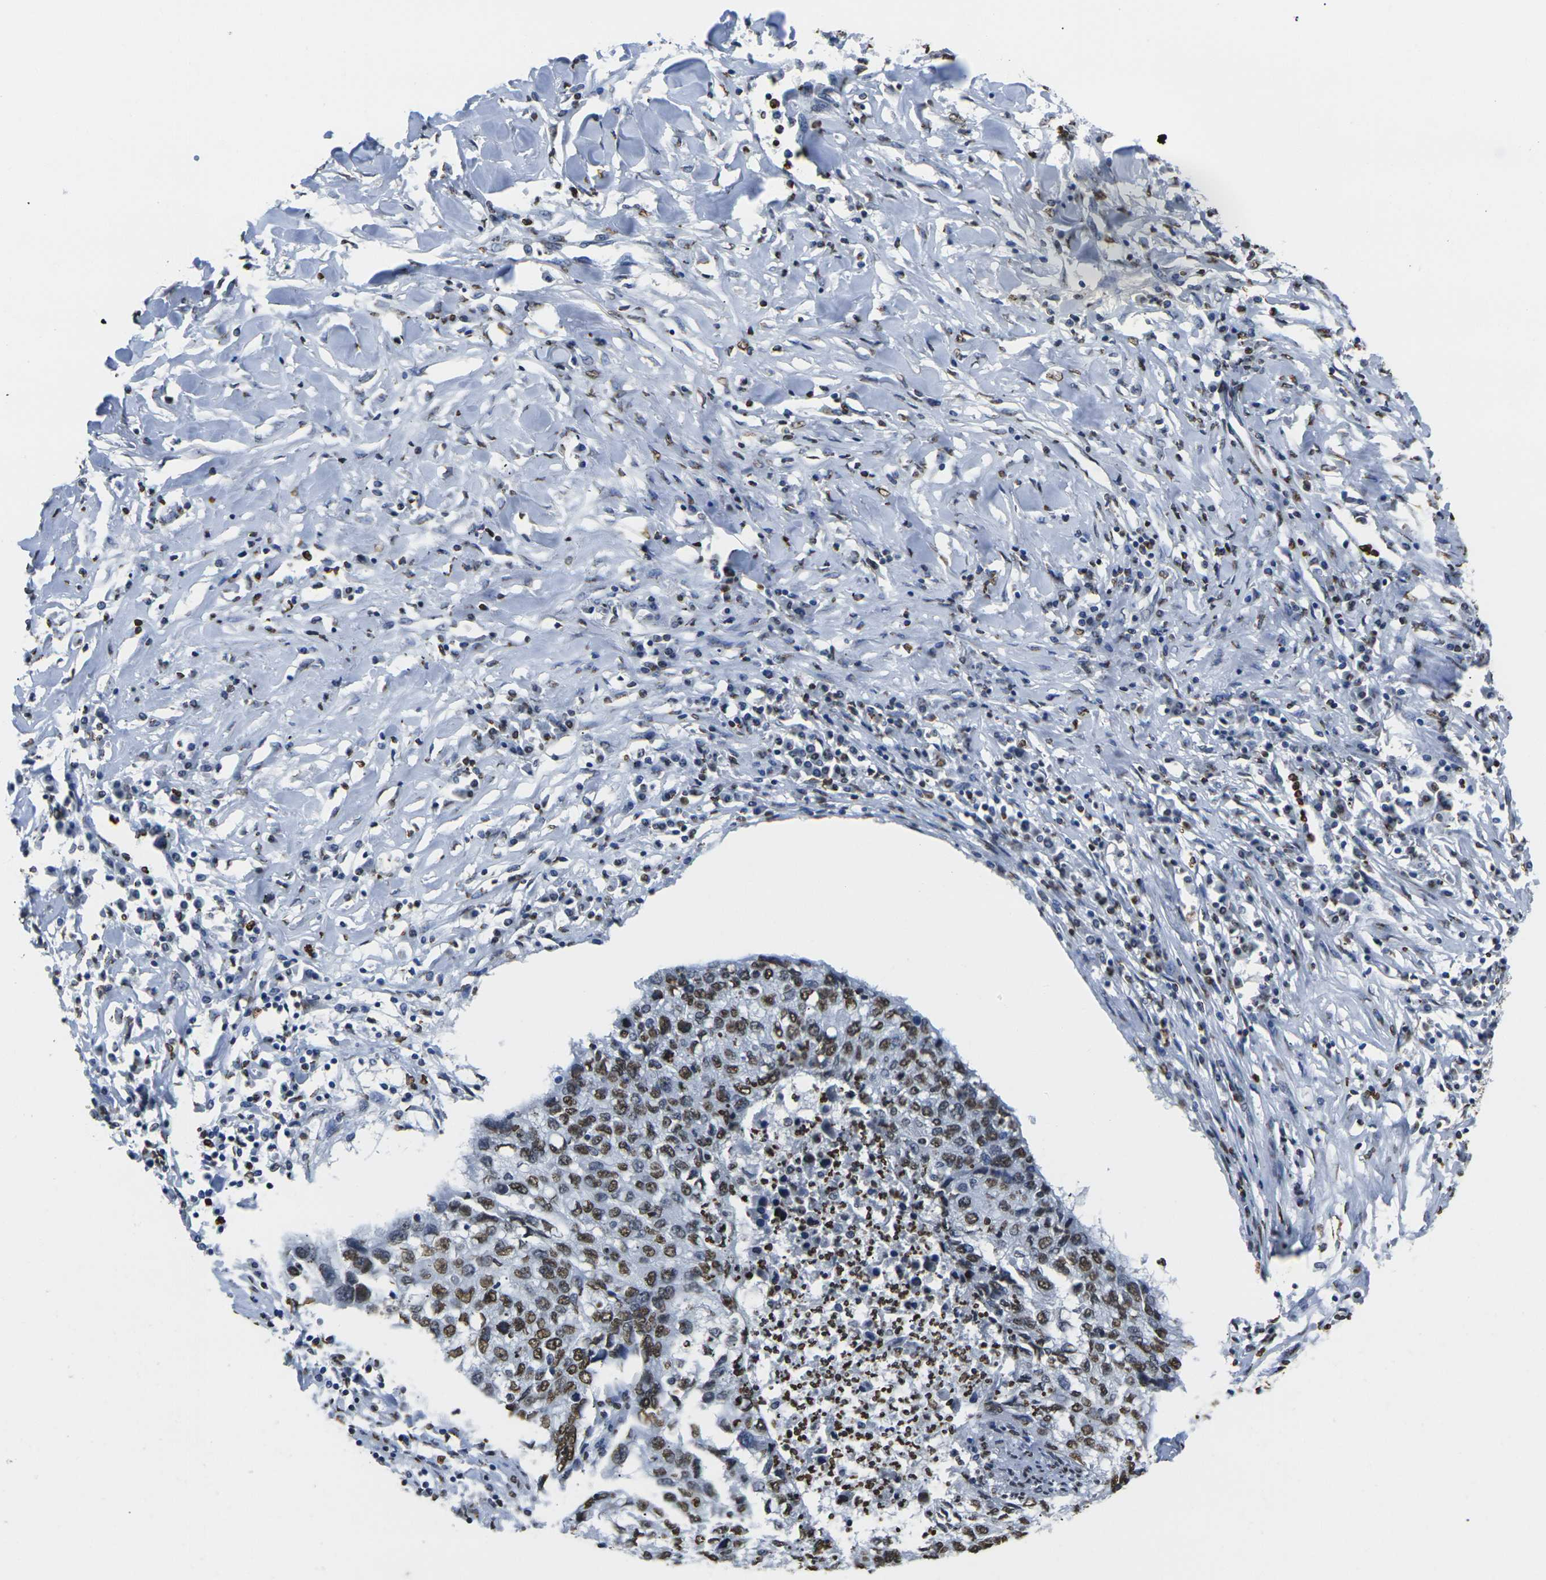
{"staining": {"intensity": "strong", "quantity": "25%-75%", "location": "nuclear"}, "tissue": "lung cancer", "cell_type": "Tumor cells", "image_type": "cancer", "snomed": [{"axis": "morphology", "description": "Squamous cell carcinoma, NOS"}, {"axis": "topography", "description": "Lung"}], "caption": "Lung squamous cell carcinoma tissue demonstrates strong nuclear staining in about 25%-75% of tumor cells", "gene": "DRAXIN", "patient": {"sex": "female", "age": 63}}